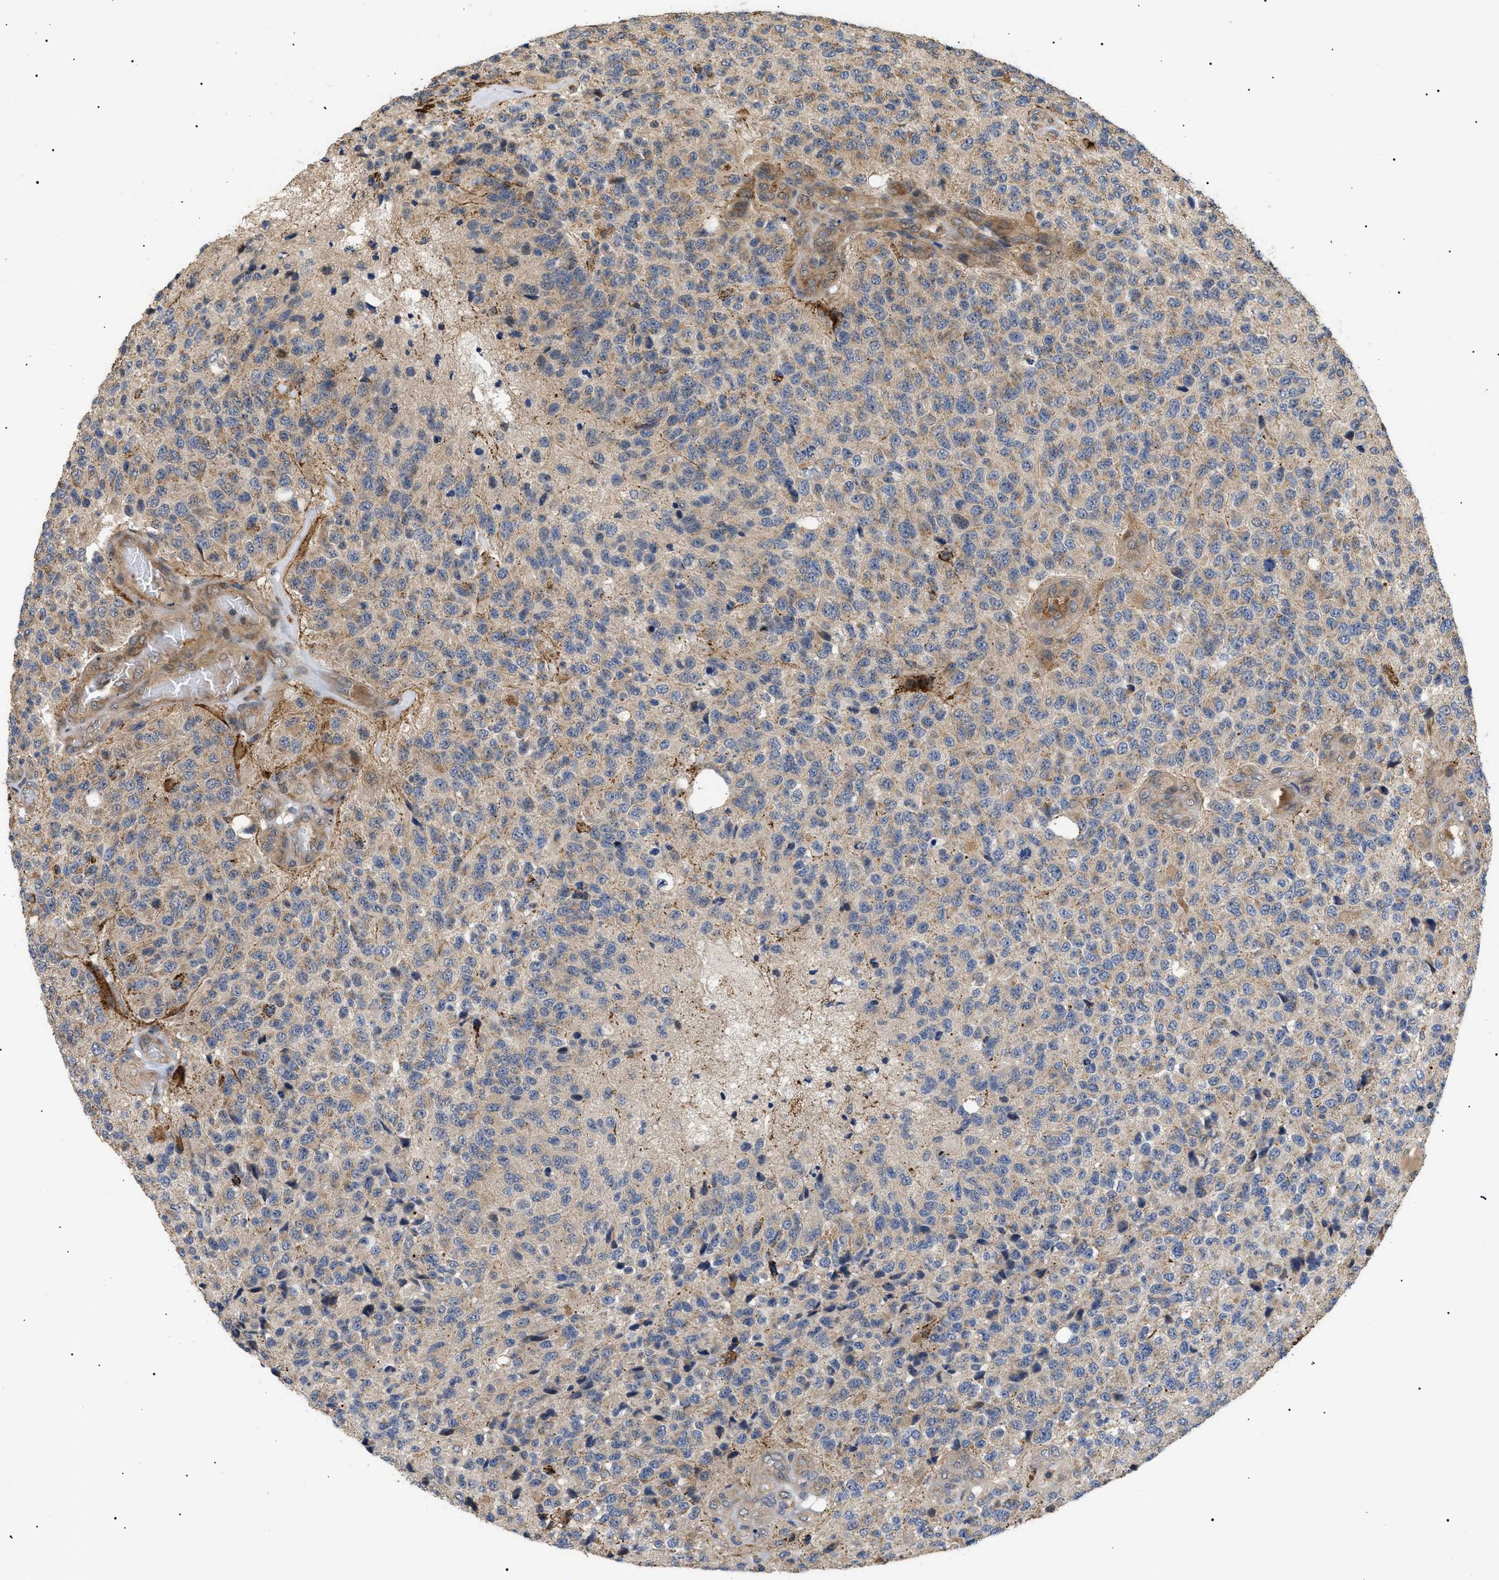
{"staining": {"intensity": "weak", "quantity": "<25%", "location": "cytoplasmic/membranous"}, "tissue": "glioma", "cell_type": "Tumor cells", "image_type": "cancer", "snomed": [{"axis": "morphology", "description": "Glioma, malignant, High grade"}, {"axis": "topography", "description": "pancreas cauda"}], "caption": "This is an immunohistochemistry photomicrograph of human malignant glioma (high-grade). There is no positivity in tumor cells.", "gene": "ASTL", "patient": {"sex": "male", "age": 60}}